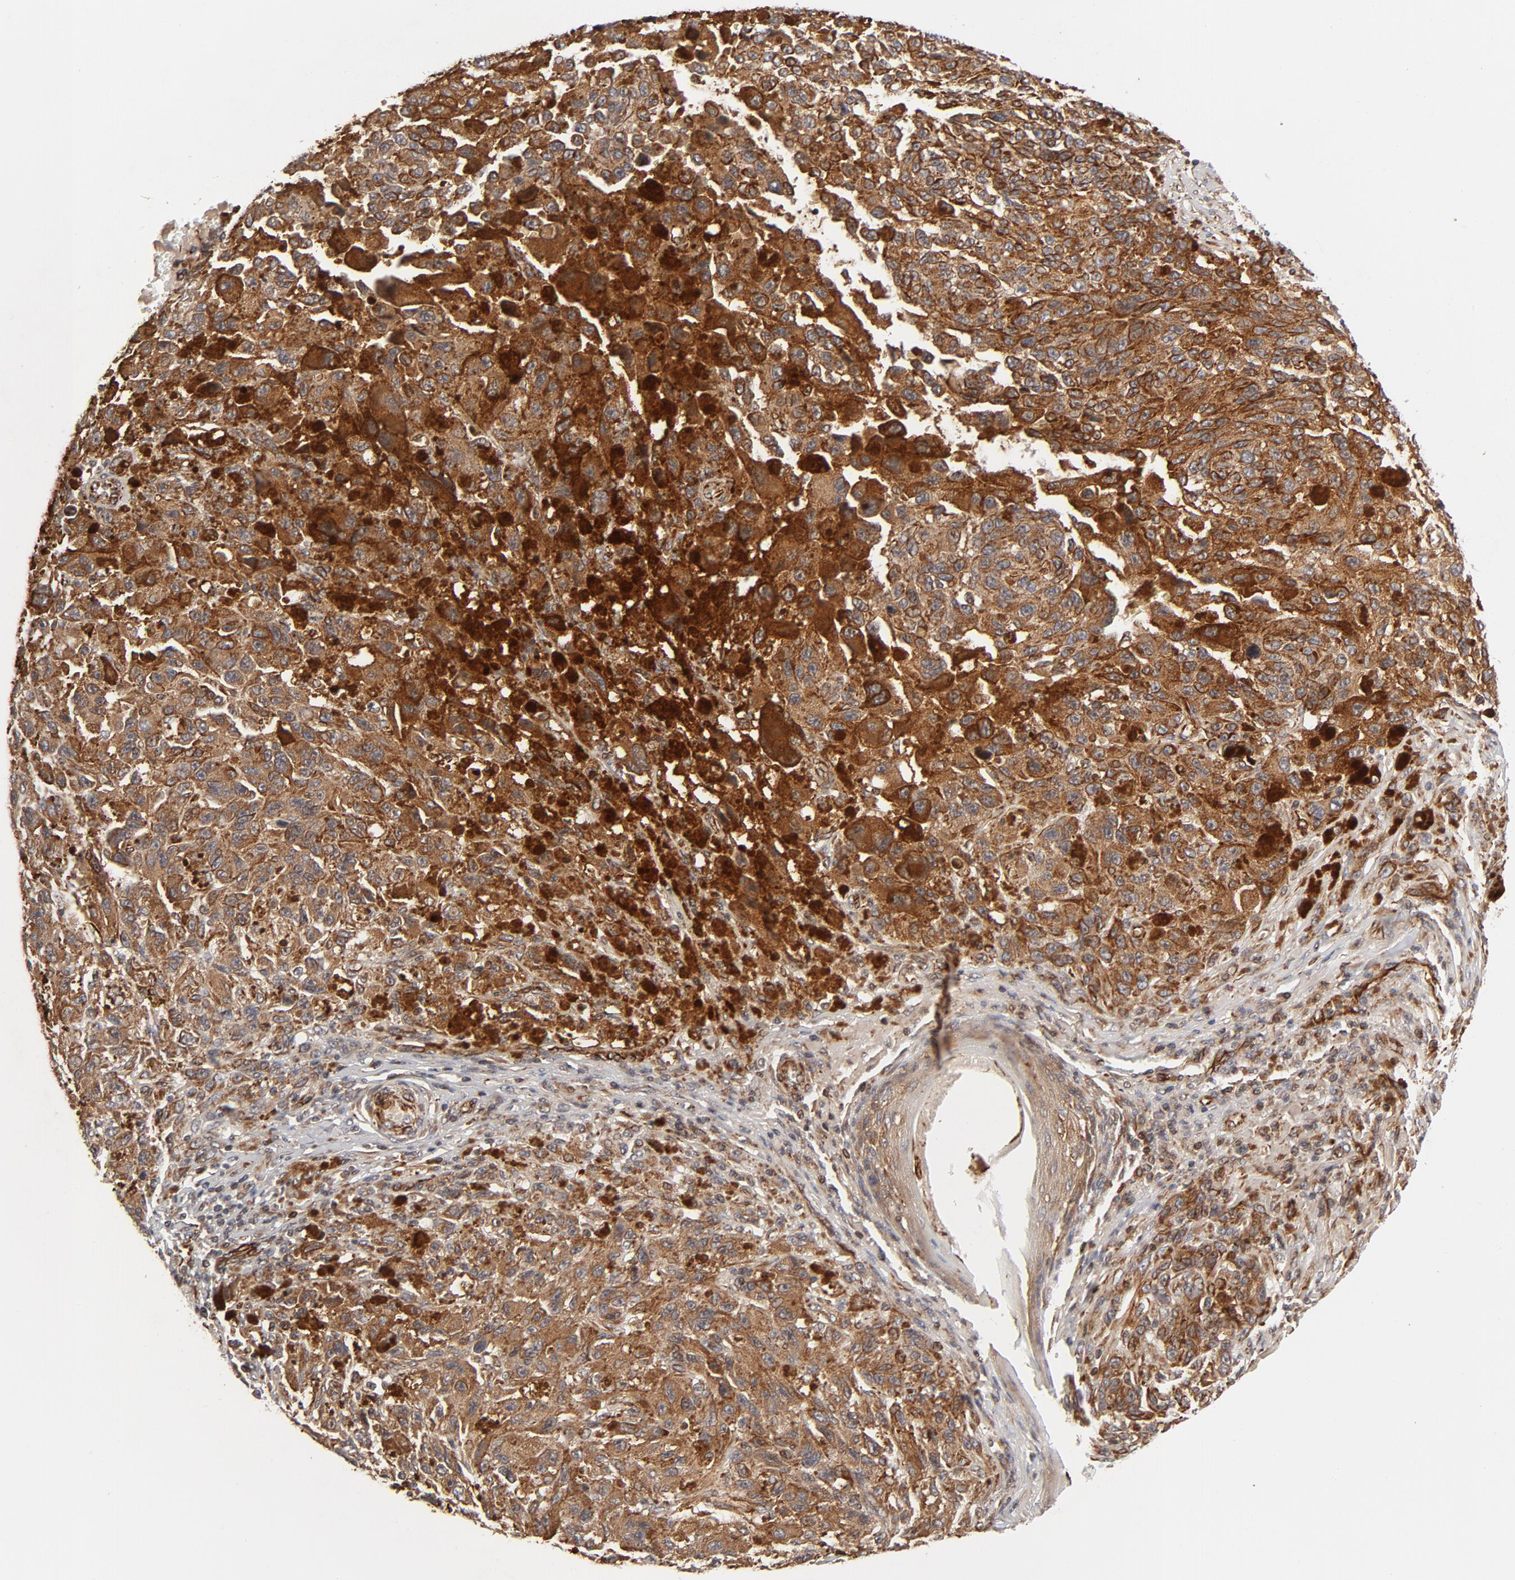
{"staining": {"intensity": "strong", "quantity": ">75%", "location": "cytoplasmic/membranous"}, "tissue": "melanoma", "cell_type": "Tumor cells", "image_type": "cancer", "snomed": [{"axis": "morphology", "description": "Malignant melanoma, NOS"}, {"axis": "topography", "description": "Skin"}], "caption": "Immunohistochemistry staining of malignant melanoma, which reveals high levels of strong cytoplasmic/membranous expression in approximately >75% of tumor cells indicating strong cytoplasmic/membranous protein expression. The staining was performed using DAB (brown) for protein detection and nuclei were counterstained in hematoxylin (blue).", "gene": "DNAAF2", "patient": {"sex": "male", "age": 81}}